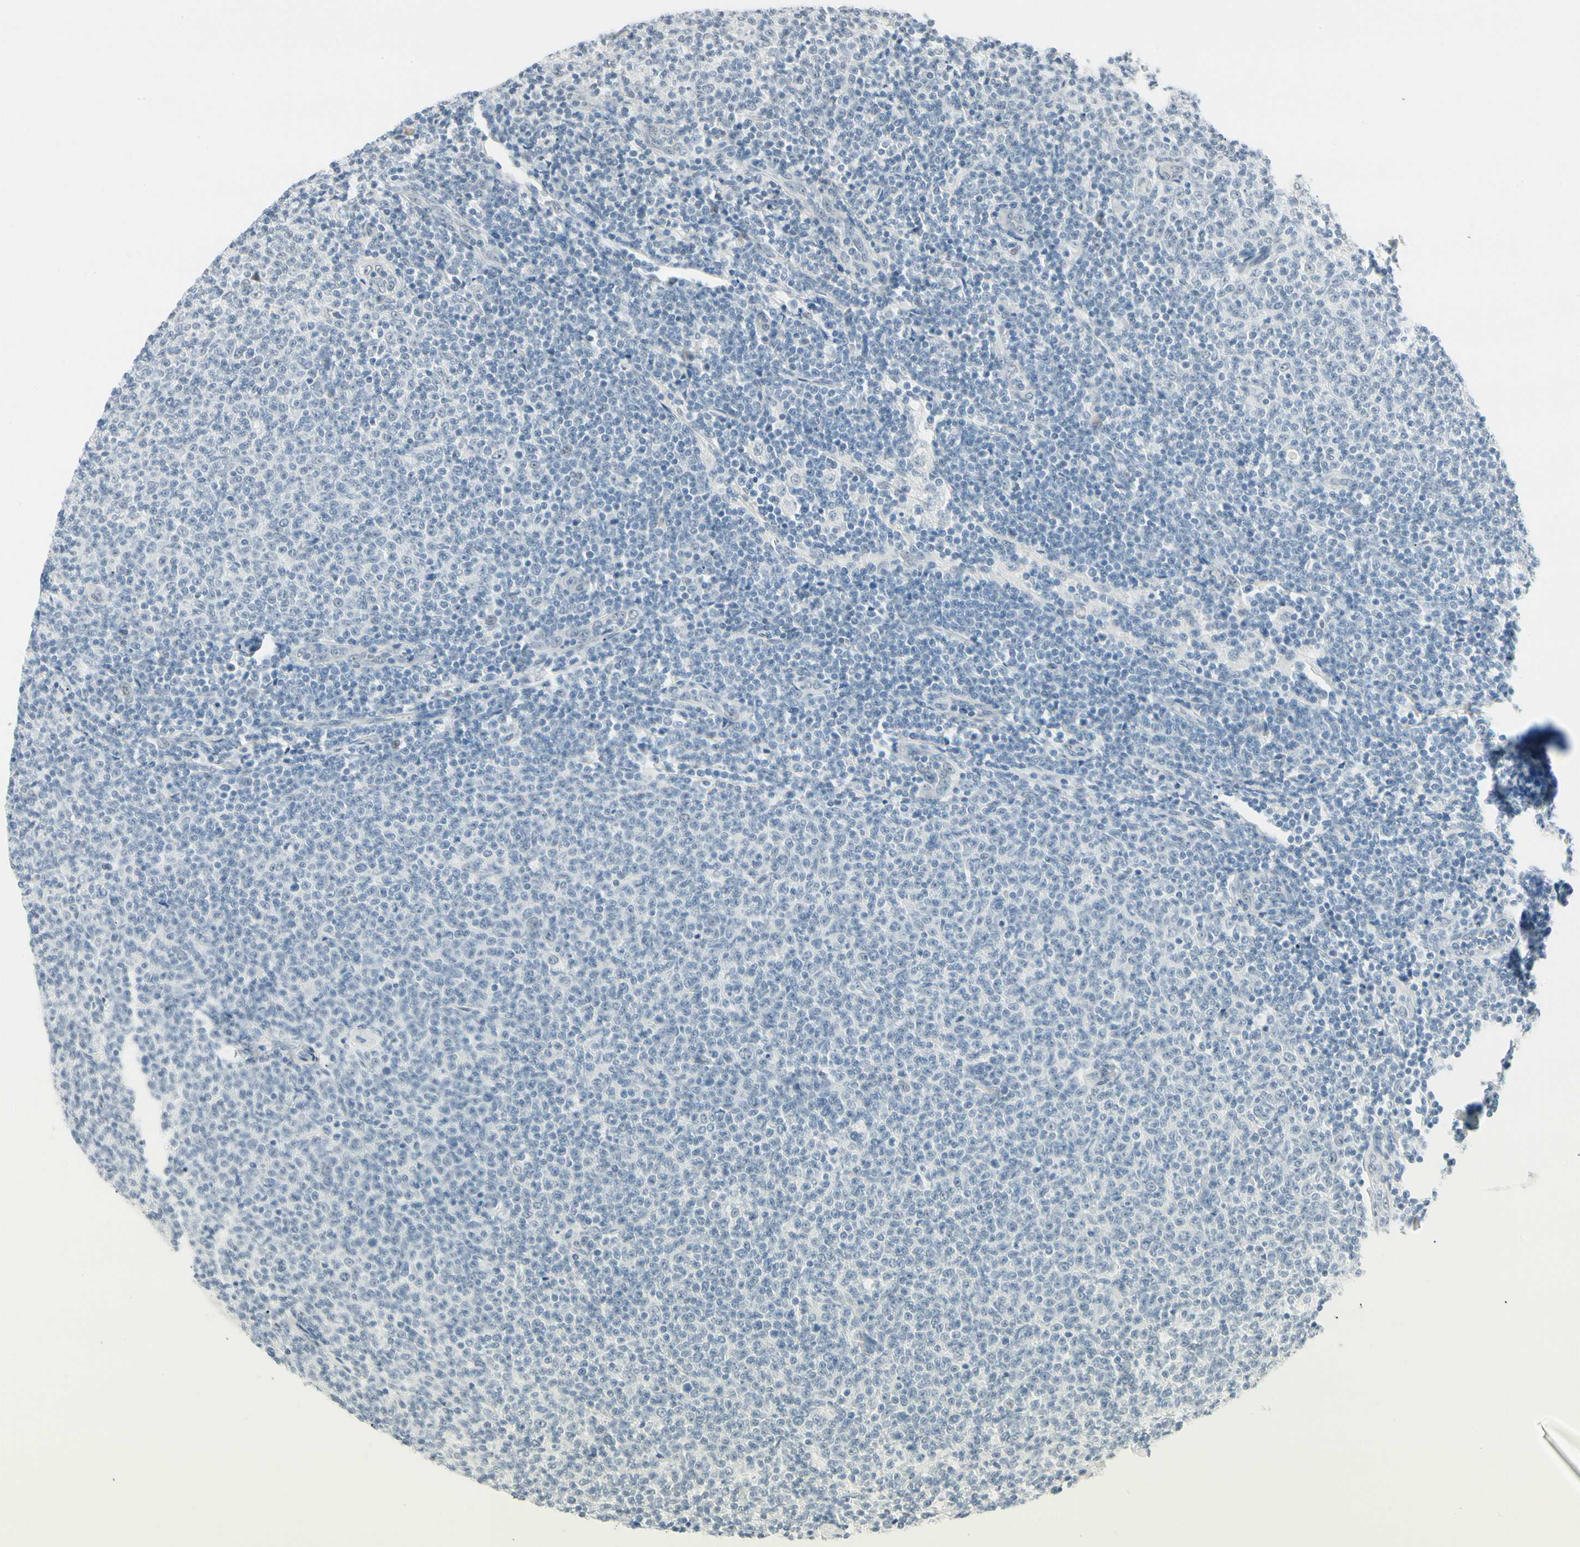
{"staining": {"intensity": "negative", "quantity": "none", "location": "none"}, "tissue": "lymphoma", "cell_type": "Tumor cells", "image_type": "cancer", "snomed": [{"axis": "morphology", "description": "Malignant lymphoma, non-Hodgkin's type, Low grade"}, {"axis": "topography", "description": "Lymph node"}], "caption": "DAB immunohistochemical staining of human low-grade malignant lymphoma, non-Hodgkin's type exhibits no significant staining in tumor cells. (Brightfield microscopy of DAB (3,3'-diaminobenzidine) IHC at high magnification).", "gene": "ASPN", "patient": {"sex": "male", "age": 66}}